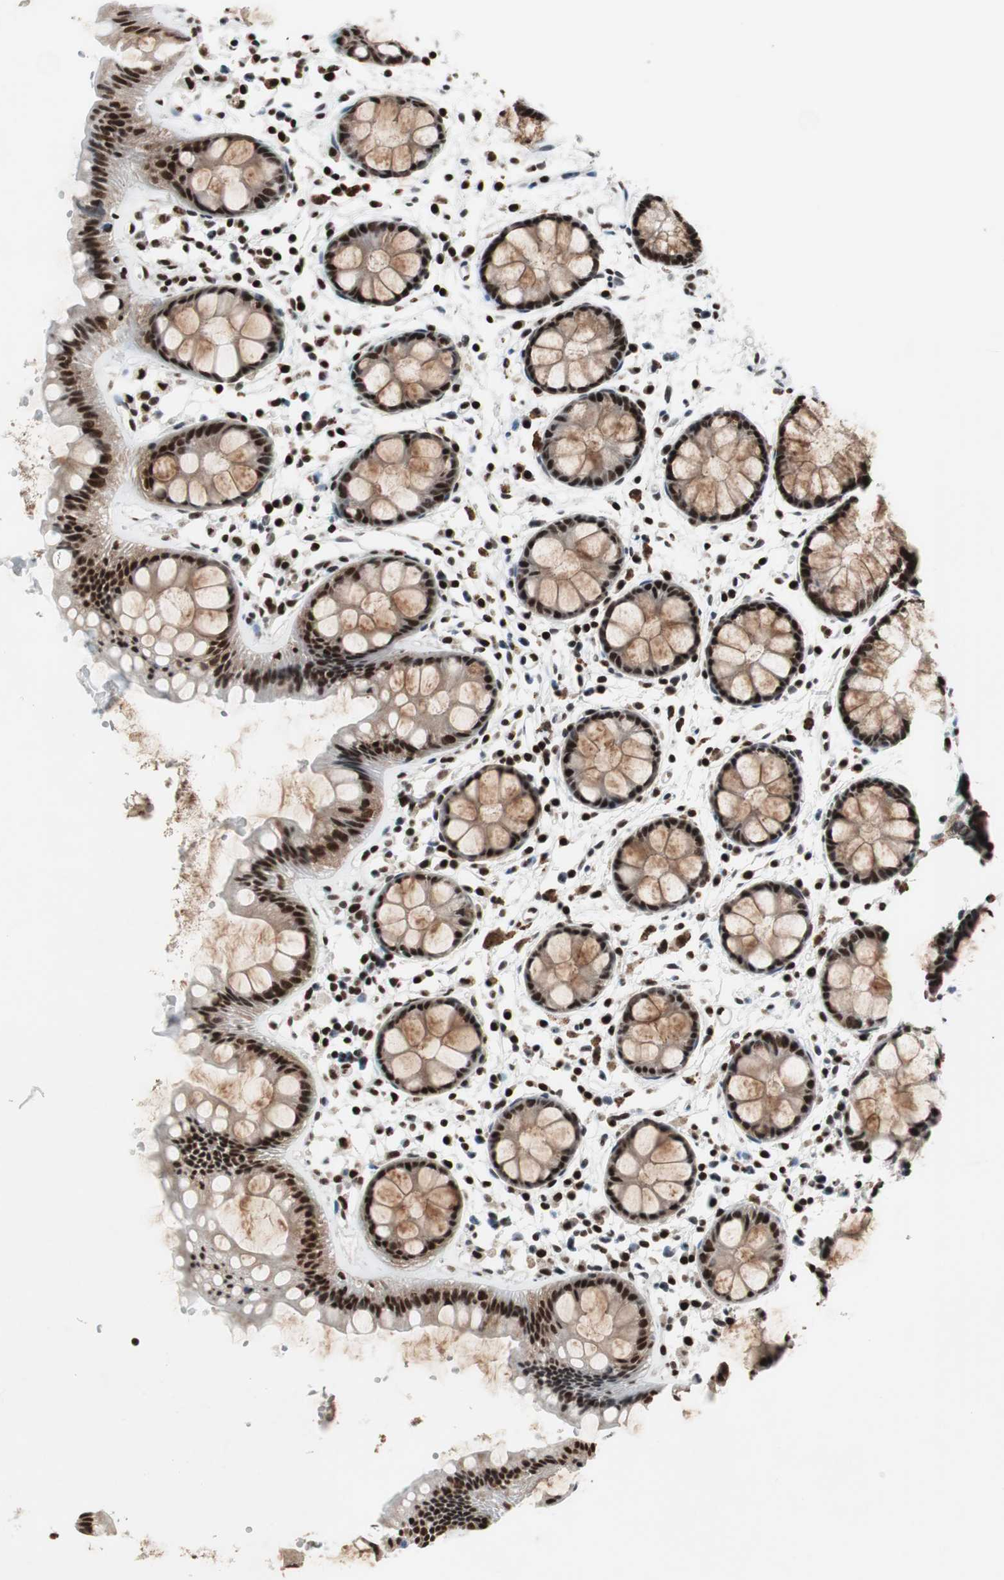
{"staining": {"intensity": "strong", "quantity": ">75%", "location": "nuclear"}, "tissue": "rectum", "cell_type": "Glandular cells", "image_type": "normal", "snomed": [{"axis": "morphology", "description": "Normal tissue, NOS"}, {"axis": "topography", "description": "Rectum"}], "caption": "This image shows normal rectum stained with immunohistochemistry (IHC) to label a protein in brown. The nuclear of glandular cells show strong positivity for the protein. Nuclei are counter-stained blue.", "gene": "RAD9A", "patient": {"sex": "female", "age": 66}}